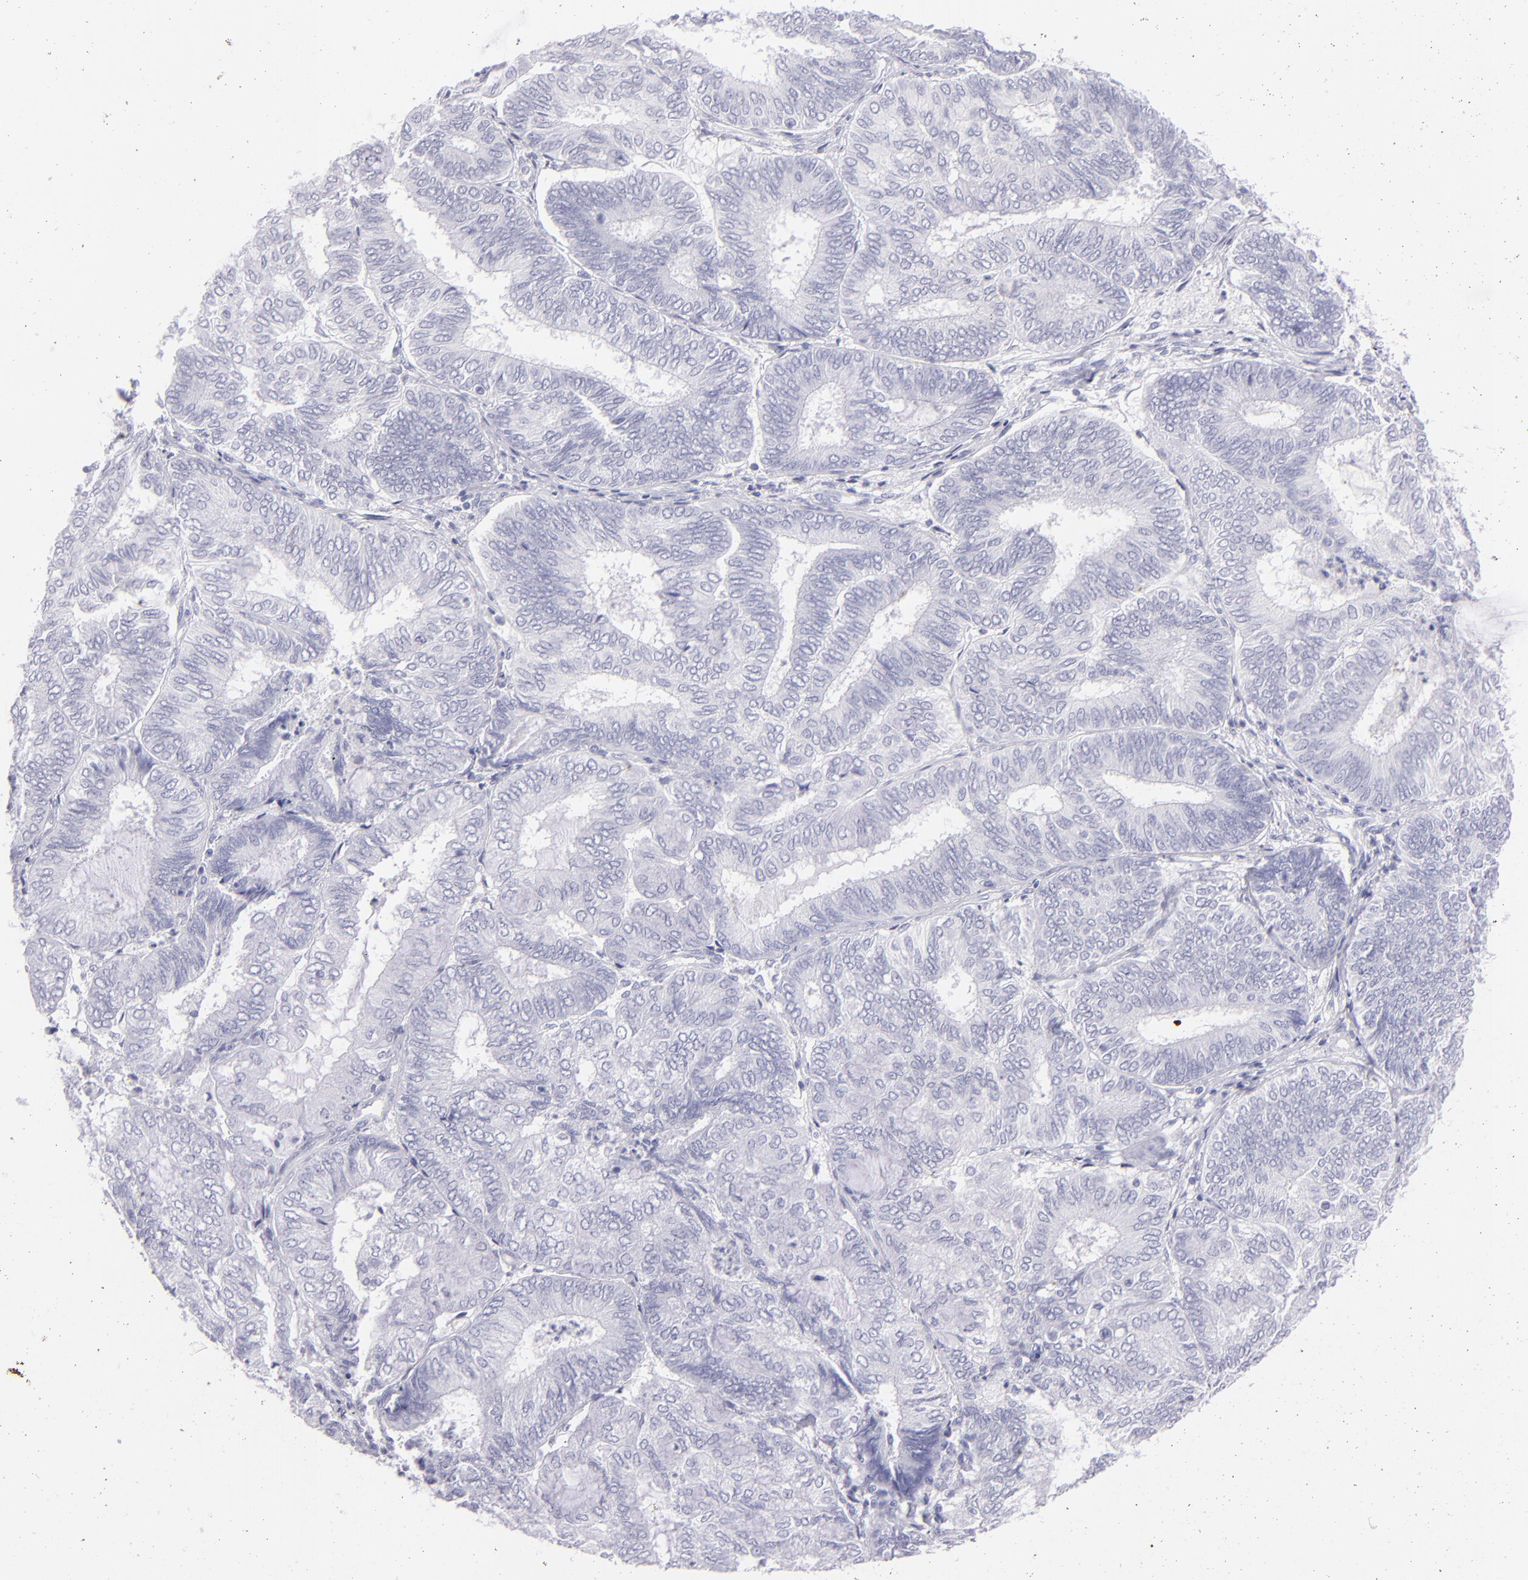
{"staining": {"intensity": "negative", "quantity": "none", "location": "none"}, "tissue": "endometrial cancer", "cell_type": "Tumor cells", "image_type": "cancer", "snomed": [{"axis": "morphology", "description": "Adenocarcinoma, NOS"}, {"axis": "topography", "description": "Endometrium"}], "caption": "An IHC photomicrograph of endometrial cancer (adenocarcinoma) is shown. There is no staining in tumor cells of endometrial cancer (adenocarcinoma).", "gene": "PRPH", "patient": {"sex": "female", "age": 59}}